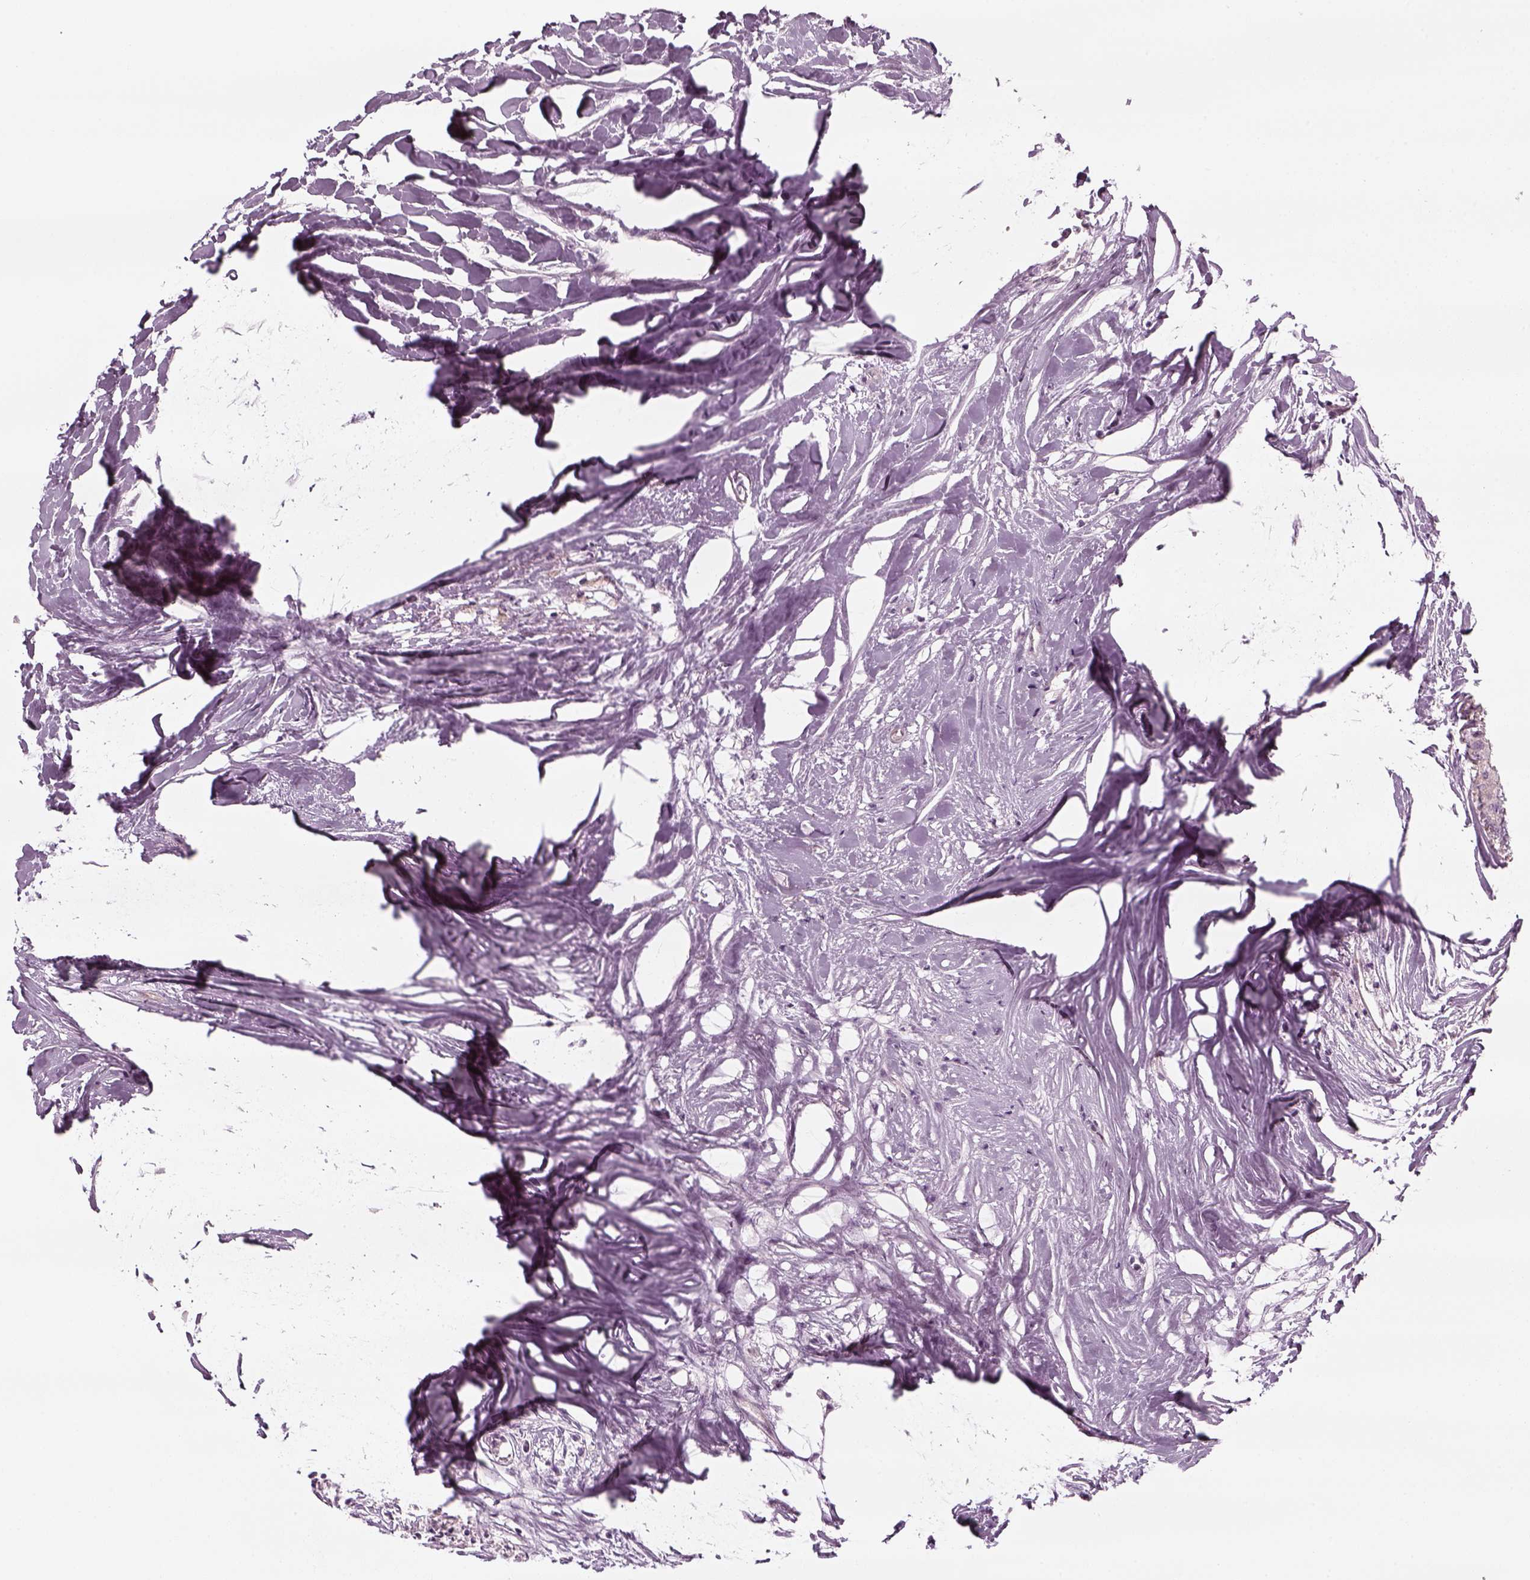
{"staining": {"intensity": "negative", "quantity": "none", "location": "none"}, "tissue": "colorectal cancer", "cell_type": "Tumor cells", "image_type": "cancer", "snomed": [{"axis": "morphology", "description": "Adenocarcinoma, NOS"}, {"axis": "topography", "description": "Colon"}, {"axis": "topography", "description": "Rectum"}], "caption": "Immunohistochemistry (IHC) histopathology image of neoplastic tissue: colorectal cancer stained with DAB shows no significant protein positivity in tumor cells.", "gene": "PNMT", "patient": {"sex": "male", "age": 57}}